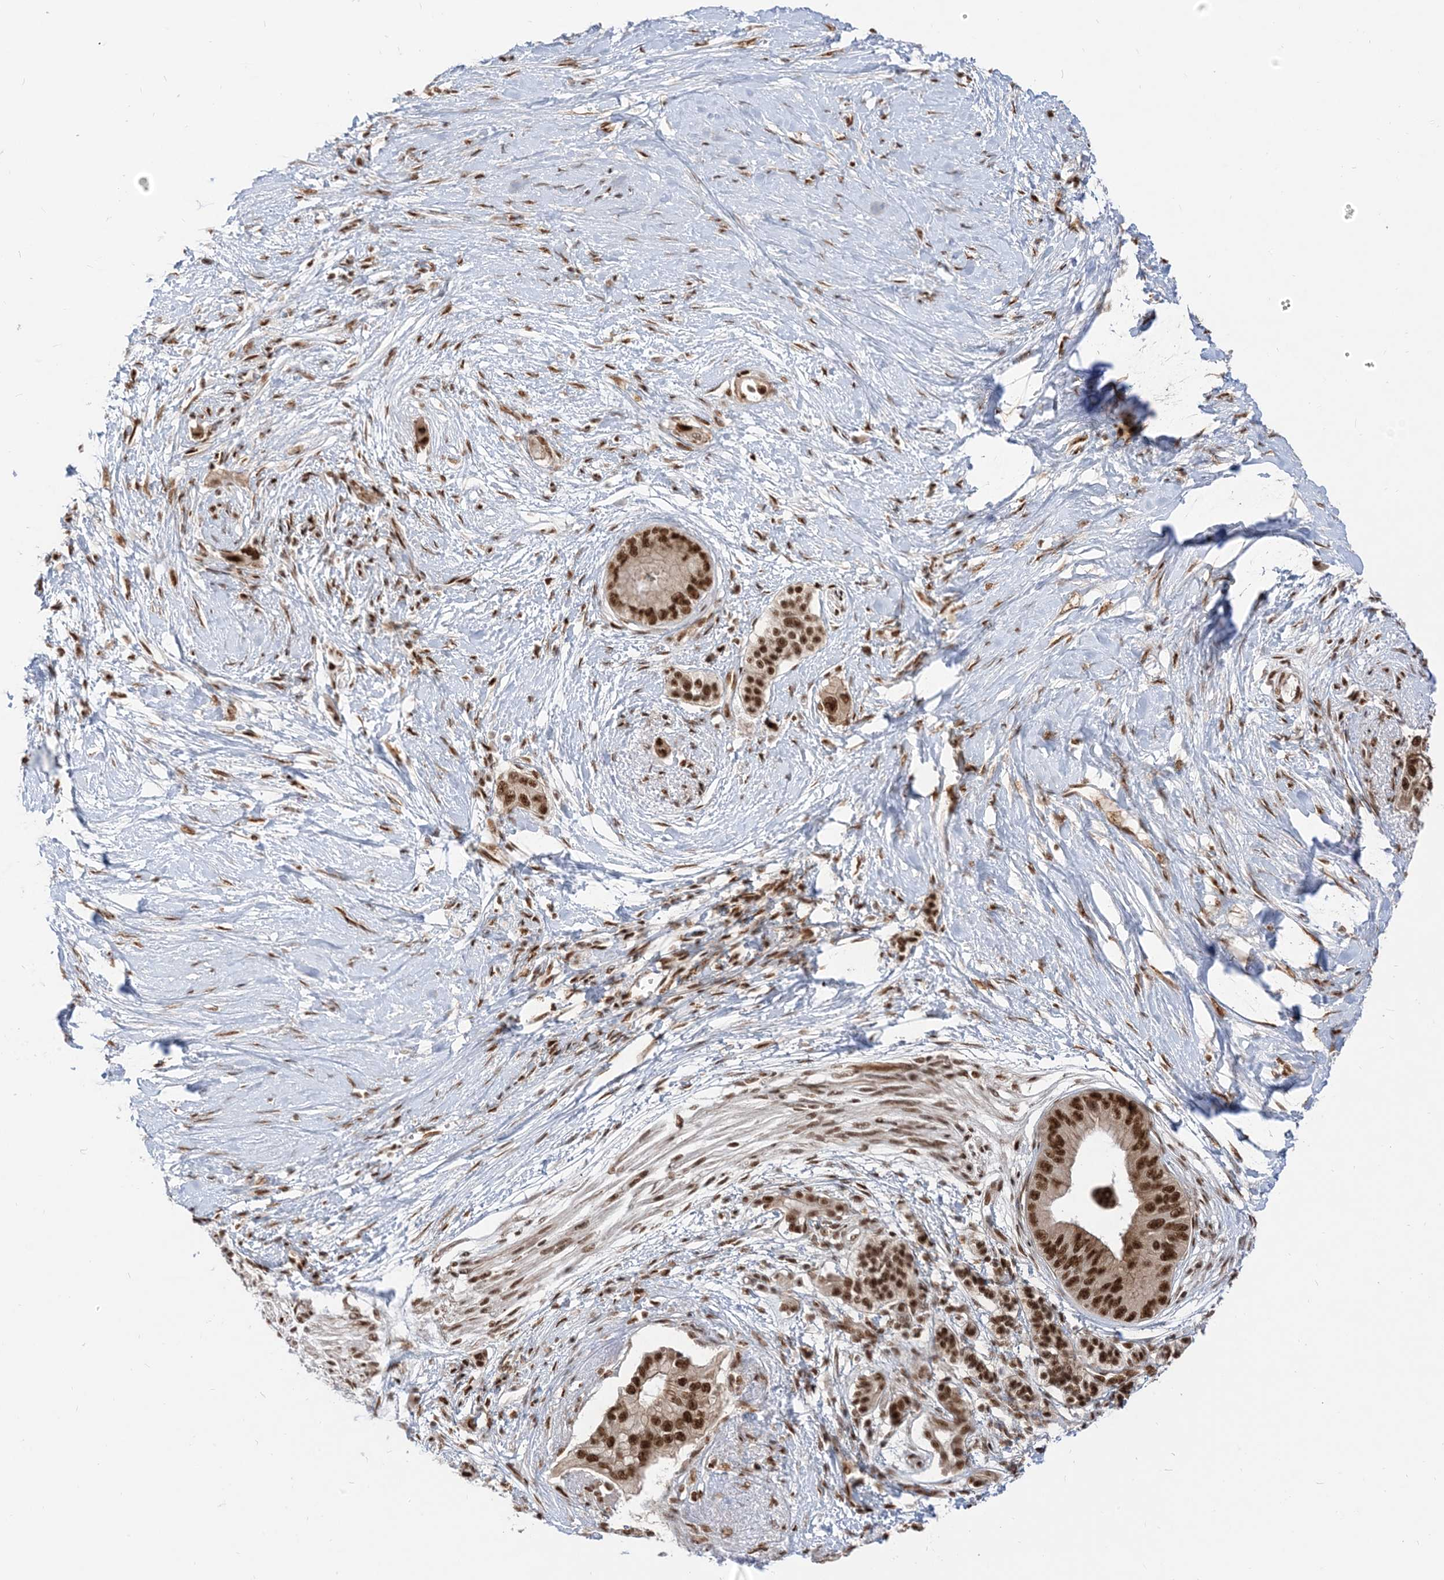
{"staining": {"intensity": "strong", "quantity": ">75%", "location": "nuclear"}, "tissue": "pancreatic cancer", "cell_type": "Tumor cells", "image_type": "cancer", "snomed": [{"axis": "morphology", "description": "Normal tissue, NOS"}, {"axis": "morphology", "description": "Adenocarcinoma, NOS"}, {"axis": "topography", "description": "Pancreas"}, {"axis": "topography", "description": "Peripheral nerve tissue"}], "caption": "Brown immunohistochemical staining in adenocarcinoma (pancreatic) exhibits strong nuclear expression in approximately >75% of tumor cells.", "gene": "ARGLU1", "patient": {"sex": "male", "age": 59}}